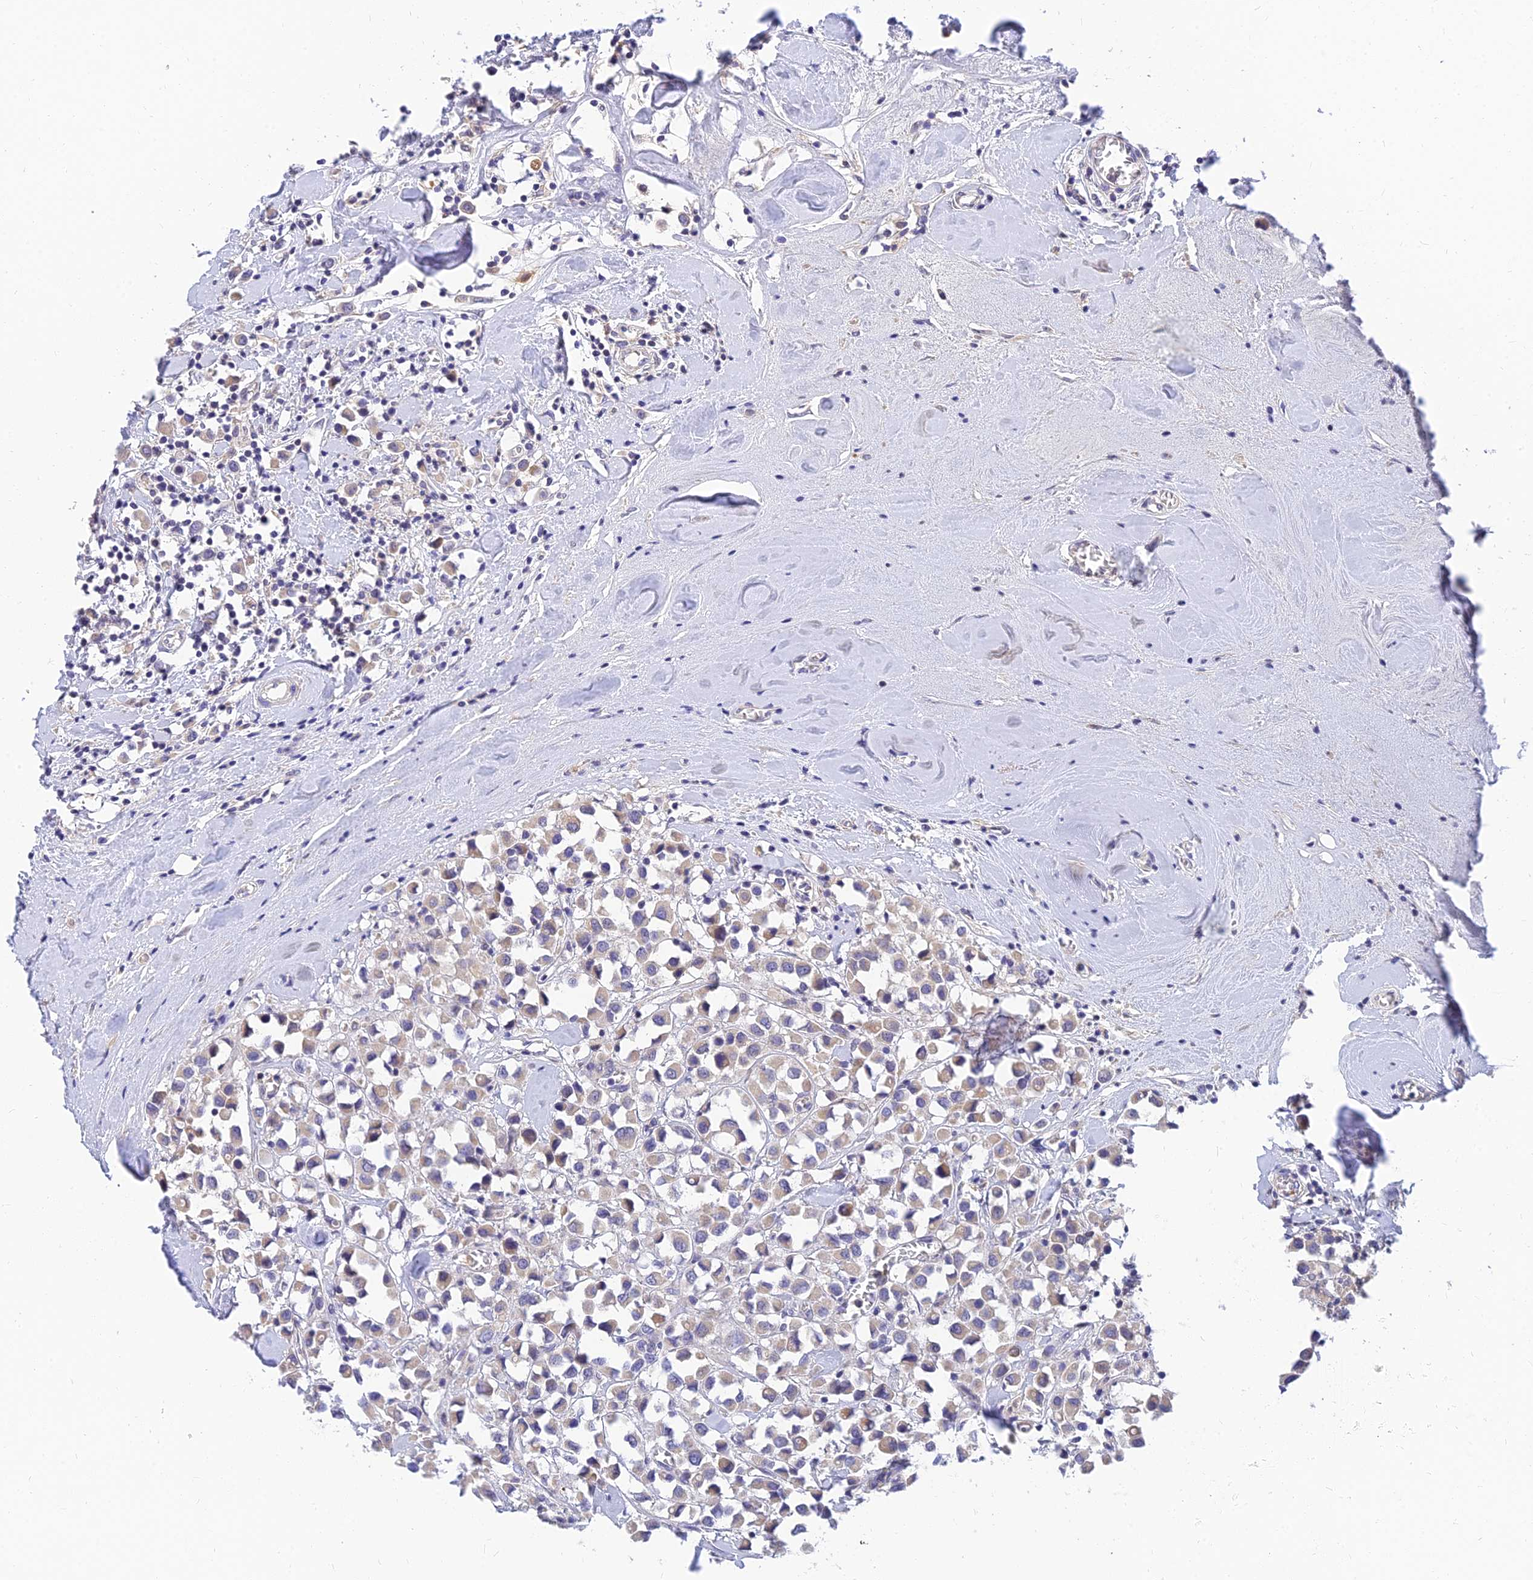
{"staining": {"intensity": "weak", "quantity": "25%-75%", "location": "cytoplasmic/membranous"}, "tissue": "breast cancer", "cell_type": "Tumor cells", "image_type": "cancer", "snomed": [{"axis": "morphology", "description": "Duct carcinoma"}, {"axis": "topography", "description": "Breast"}], "caption": "Immunohistochemistry (IHC) staining of breast cancer, which reveals low levels of weak cytoplasmic/membranous staining in approximately 25%-75% of tumor cells indicating weak cytoplasmic/membranous protein positivity. The staining was performed using DAB (3,3'-diaminobenzidine) (brown) for protein detection and nuclei were counterstained in hematoxylin (blue).", "gene": "ANKS4B", "patient": {"sex": "female", "age": 61}}